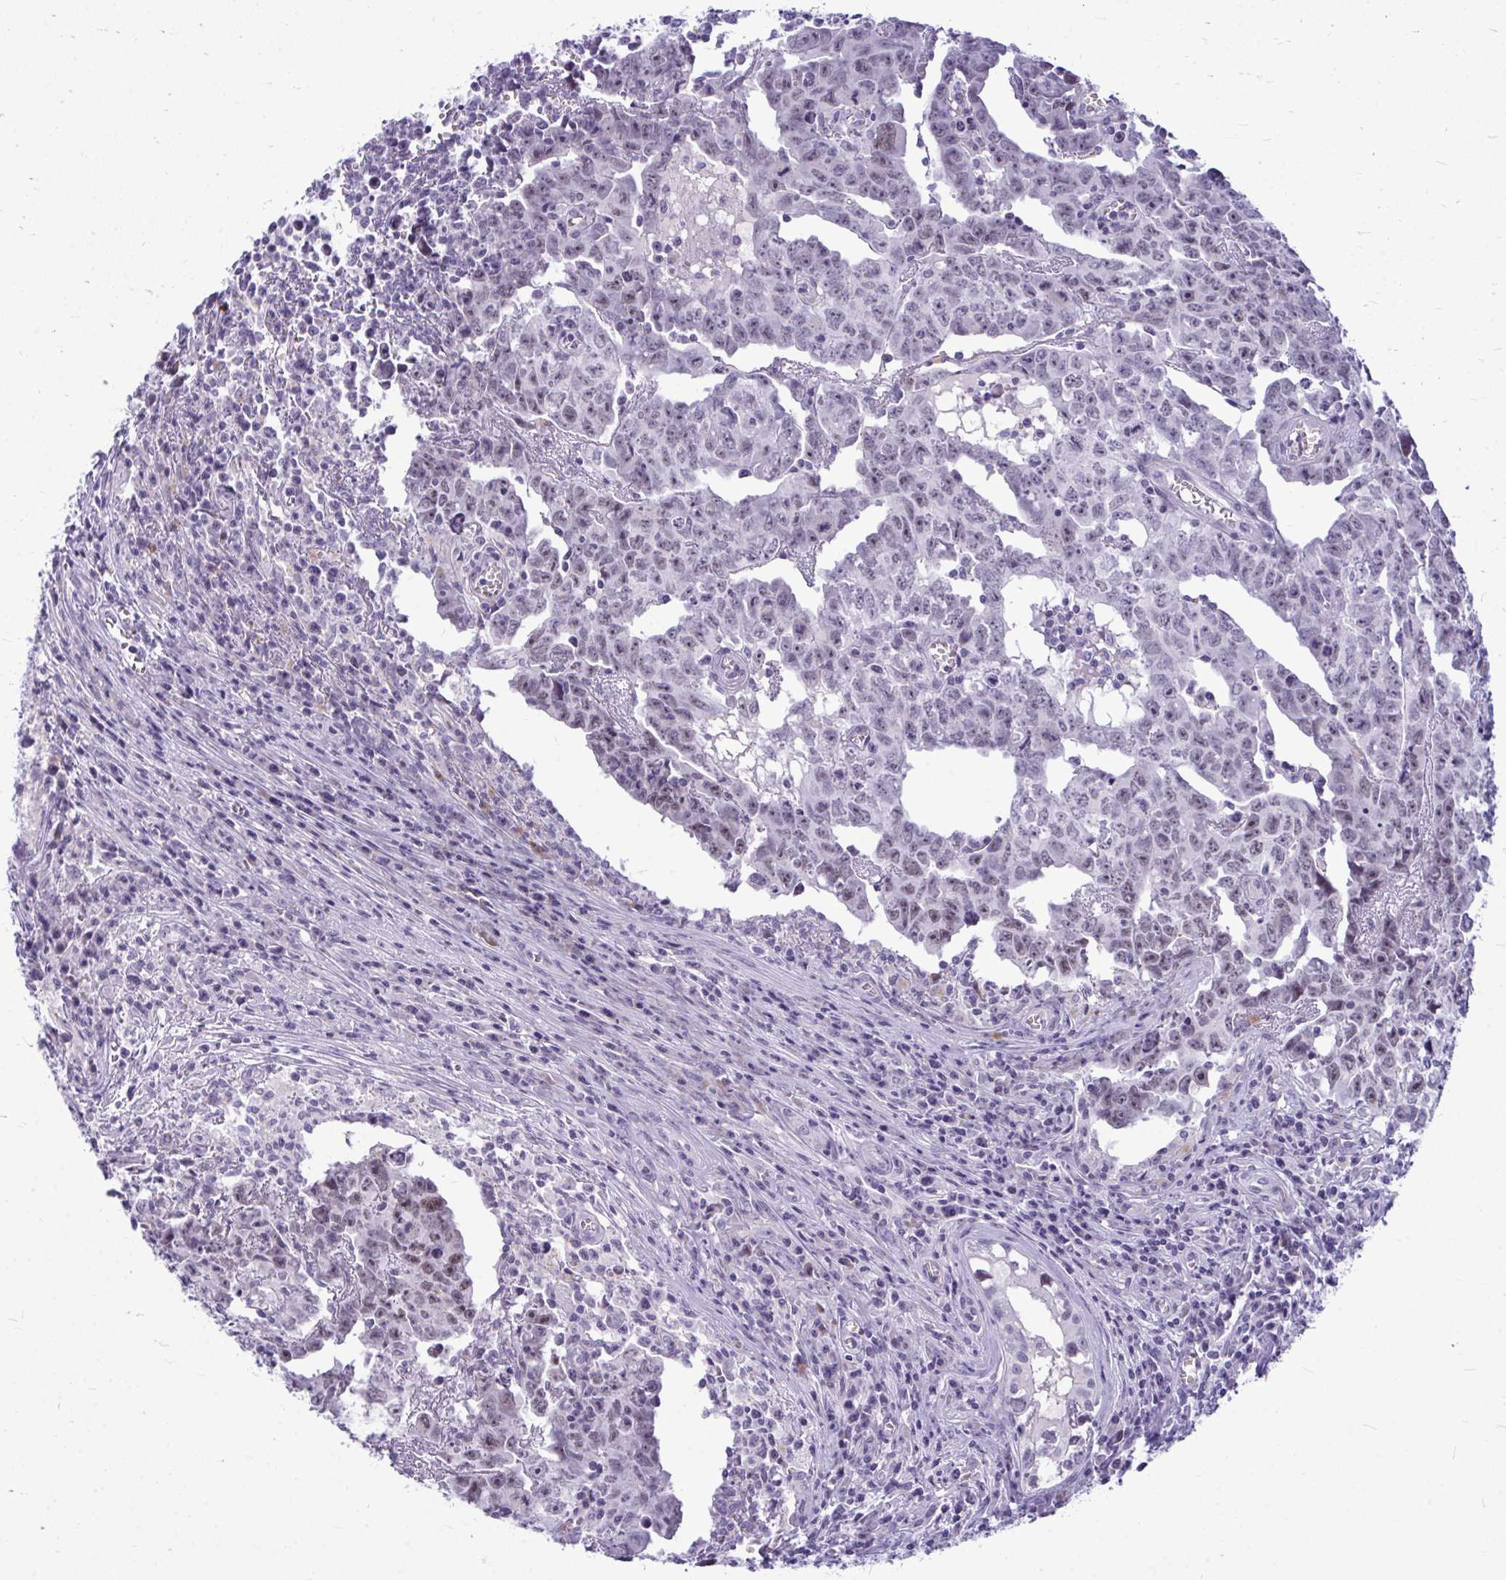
{"staining": {"intensity": "moderate", "quantity": "<25%", "location": "nuclear"}, "tissue": "testis cancer", "cell_type": "Tumor cells", "image_type": "cancer", "snomed": [{"axis": "morphology", "description": "Carcinoma, Embryonal, NOS"}, {"axis": "topography", "description": "Testis"}], "caption": "An IHC micrograph of neoplastic tissue is shown. Protein staining in brown shows moderate nuclear positivity in embryonal carcinoma (testis) within tumor cells.", "gene": "ZSCAN25", "patient": {"sex": "male", "age": 22}}